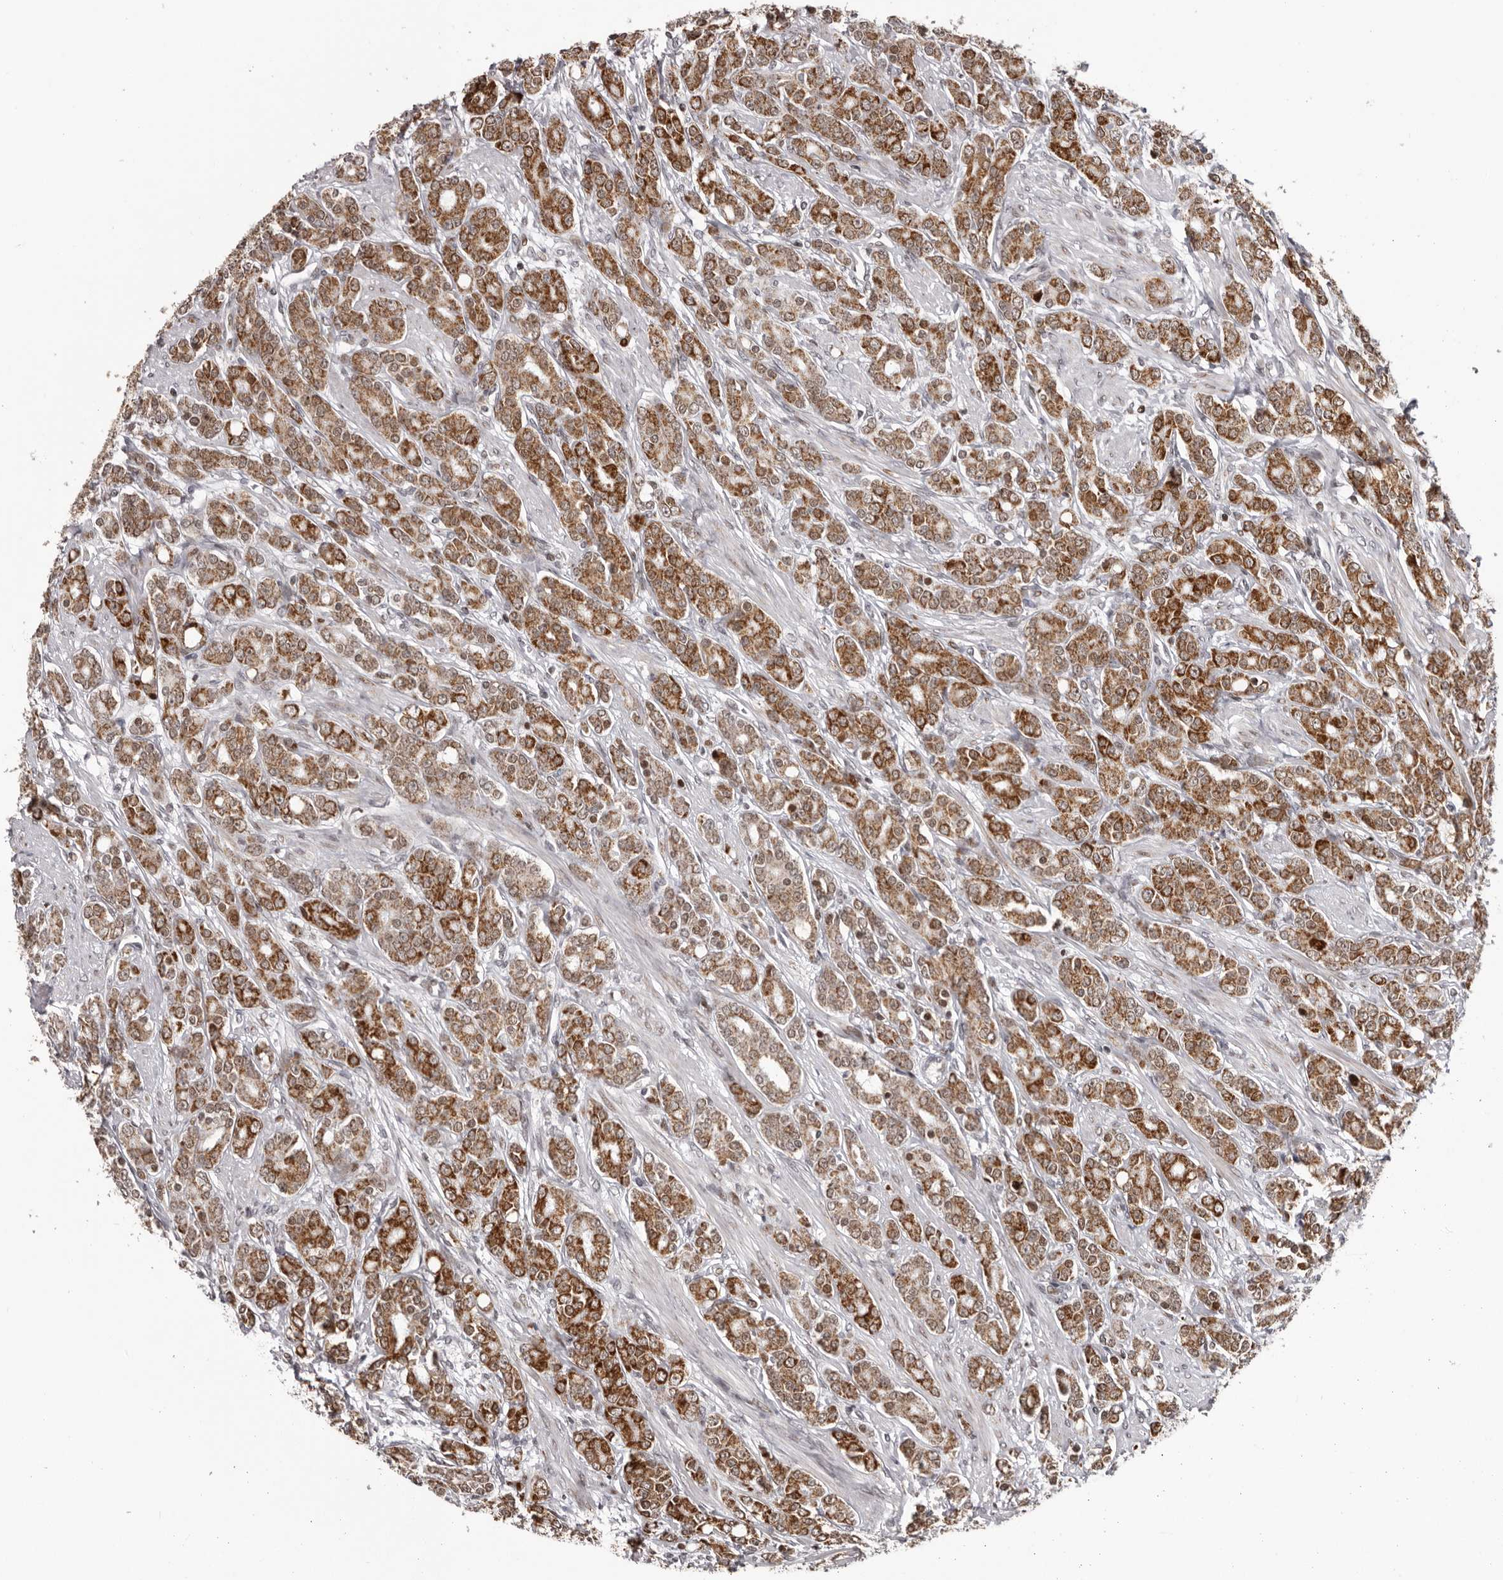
{"staining": {"intensity": "moderate", "quantity": ">75%", "location": "cytoplasmic/membranous"}, "tissue": "prostate cancer", "cell_type": "Tumor cells", "image_type": "cancer", "snomed": [{"axis": "morphology", "description": "Adenocarcinoma, High grade"}, {"axis": "topography", "description": "Prostate"}], "caption": "The image shows immunohistochemical staining of prostate cancer (adenocarcinoma (high-grade)). There is moderate cytoplasmic/membranous positivity is identified in approximately >75% of tumor cells. Immunohistochemistry (ihc) stains the protein in brown and the nuclei are stained blue.", "gene": "C17orf99", "patient": {"sex": "male", "age": 62}}